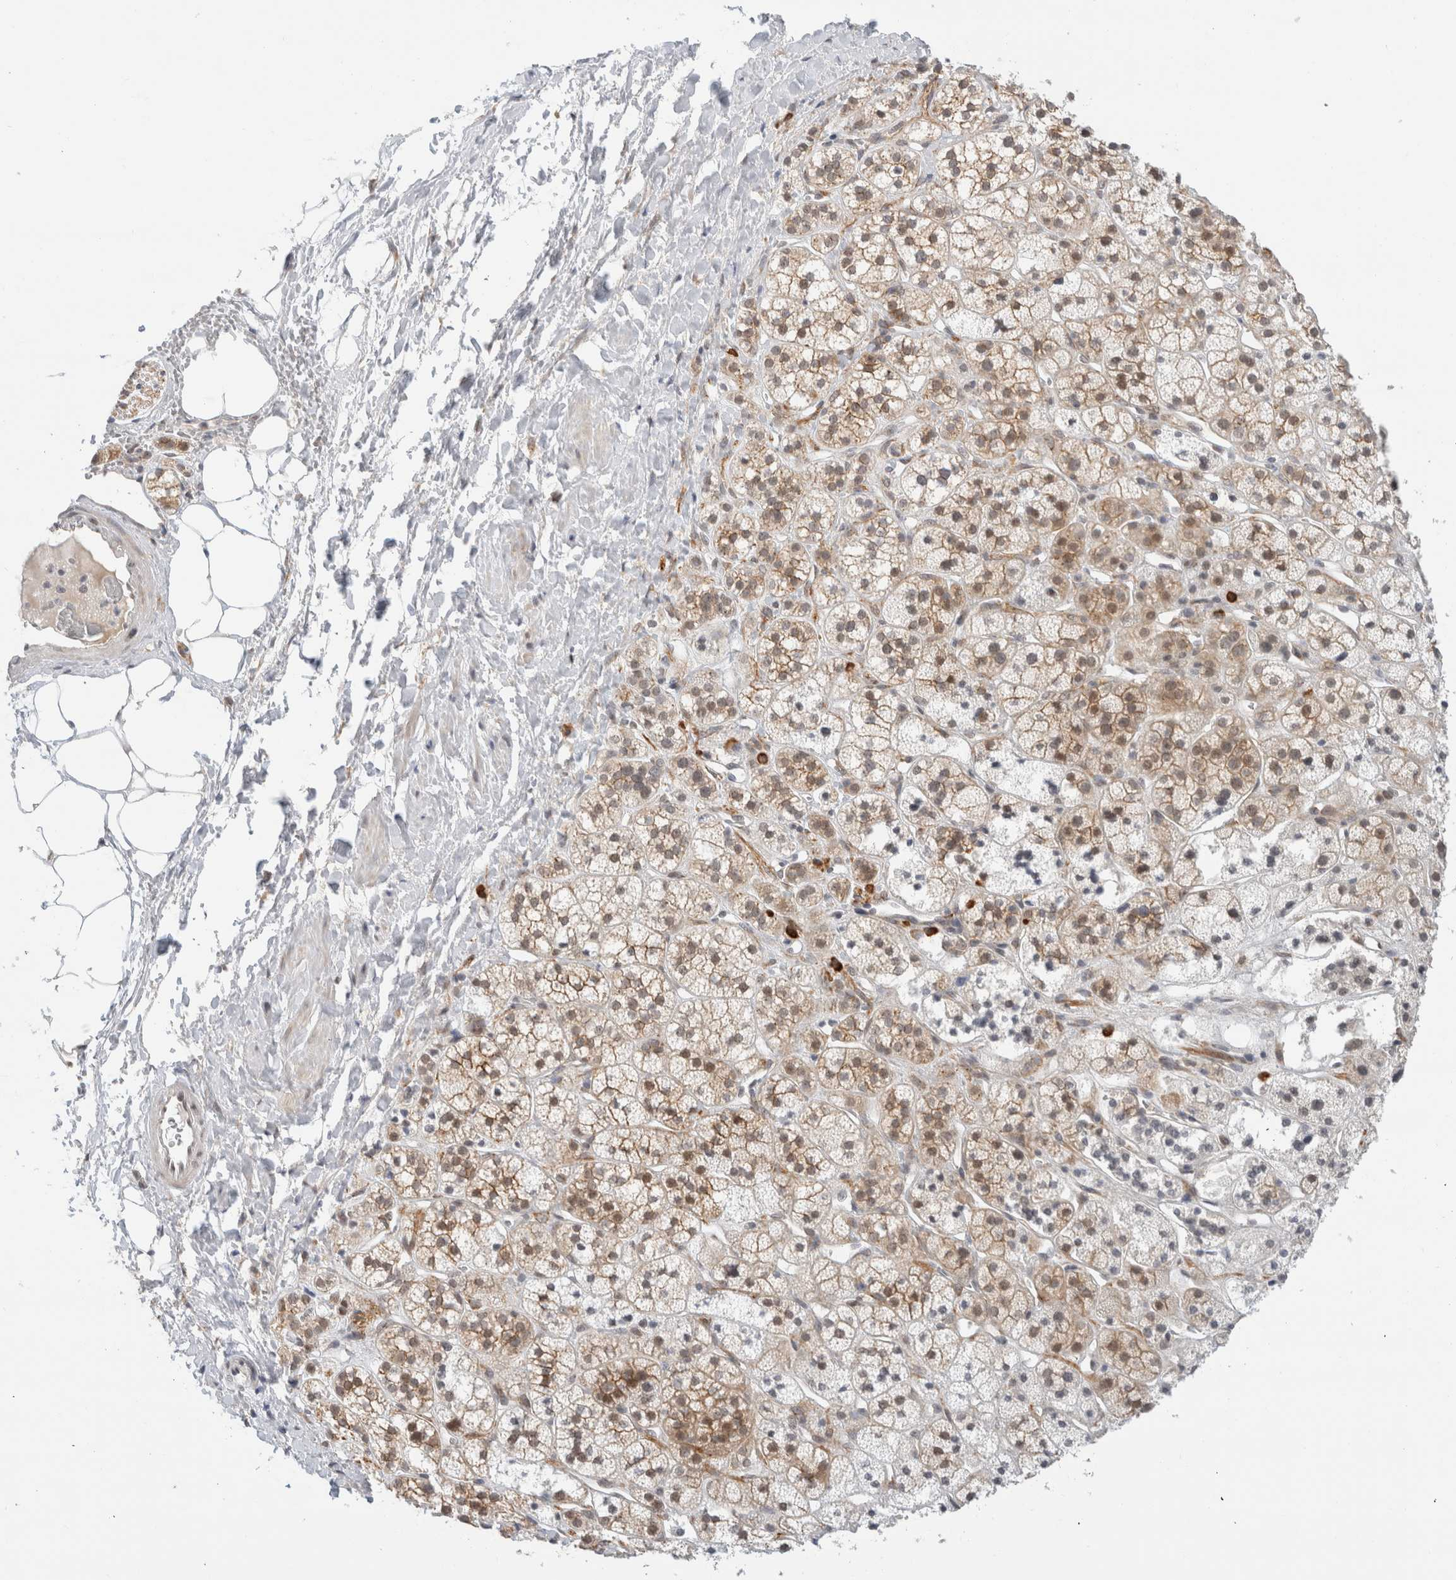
{"staining": {"intensity": "moderate", "quantity": "25%-75%", "location": "cytoplasmic/membranous"}, "tissue": "adrenal gland", "cell_type": "Glandular cells", "image_type": "normal", "snomed": [{"axis": "morphology", "description": "Normal tissue, NOS"}, {"axis": "topography", "description": "Adrenal gland"}], "caption": "DAB (3,3'-diaminobenzidine) immunohistochemical staining of normal adrenal gland exhibits moderate cytoplasmic/membranous protein staining in approximately 25%-75% of glandular cells. (IHC, brightfield microscopy, high magnification).", "gene": "HDLBP", "patient": {"sex": "male", "age": 56}}